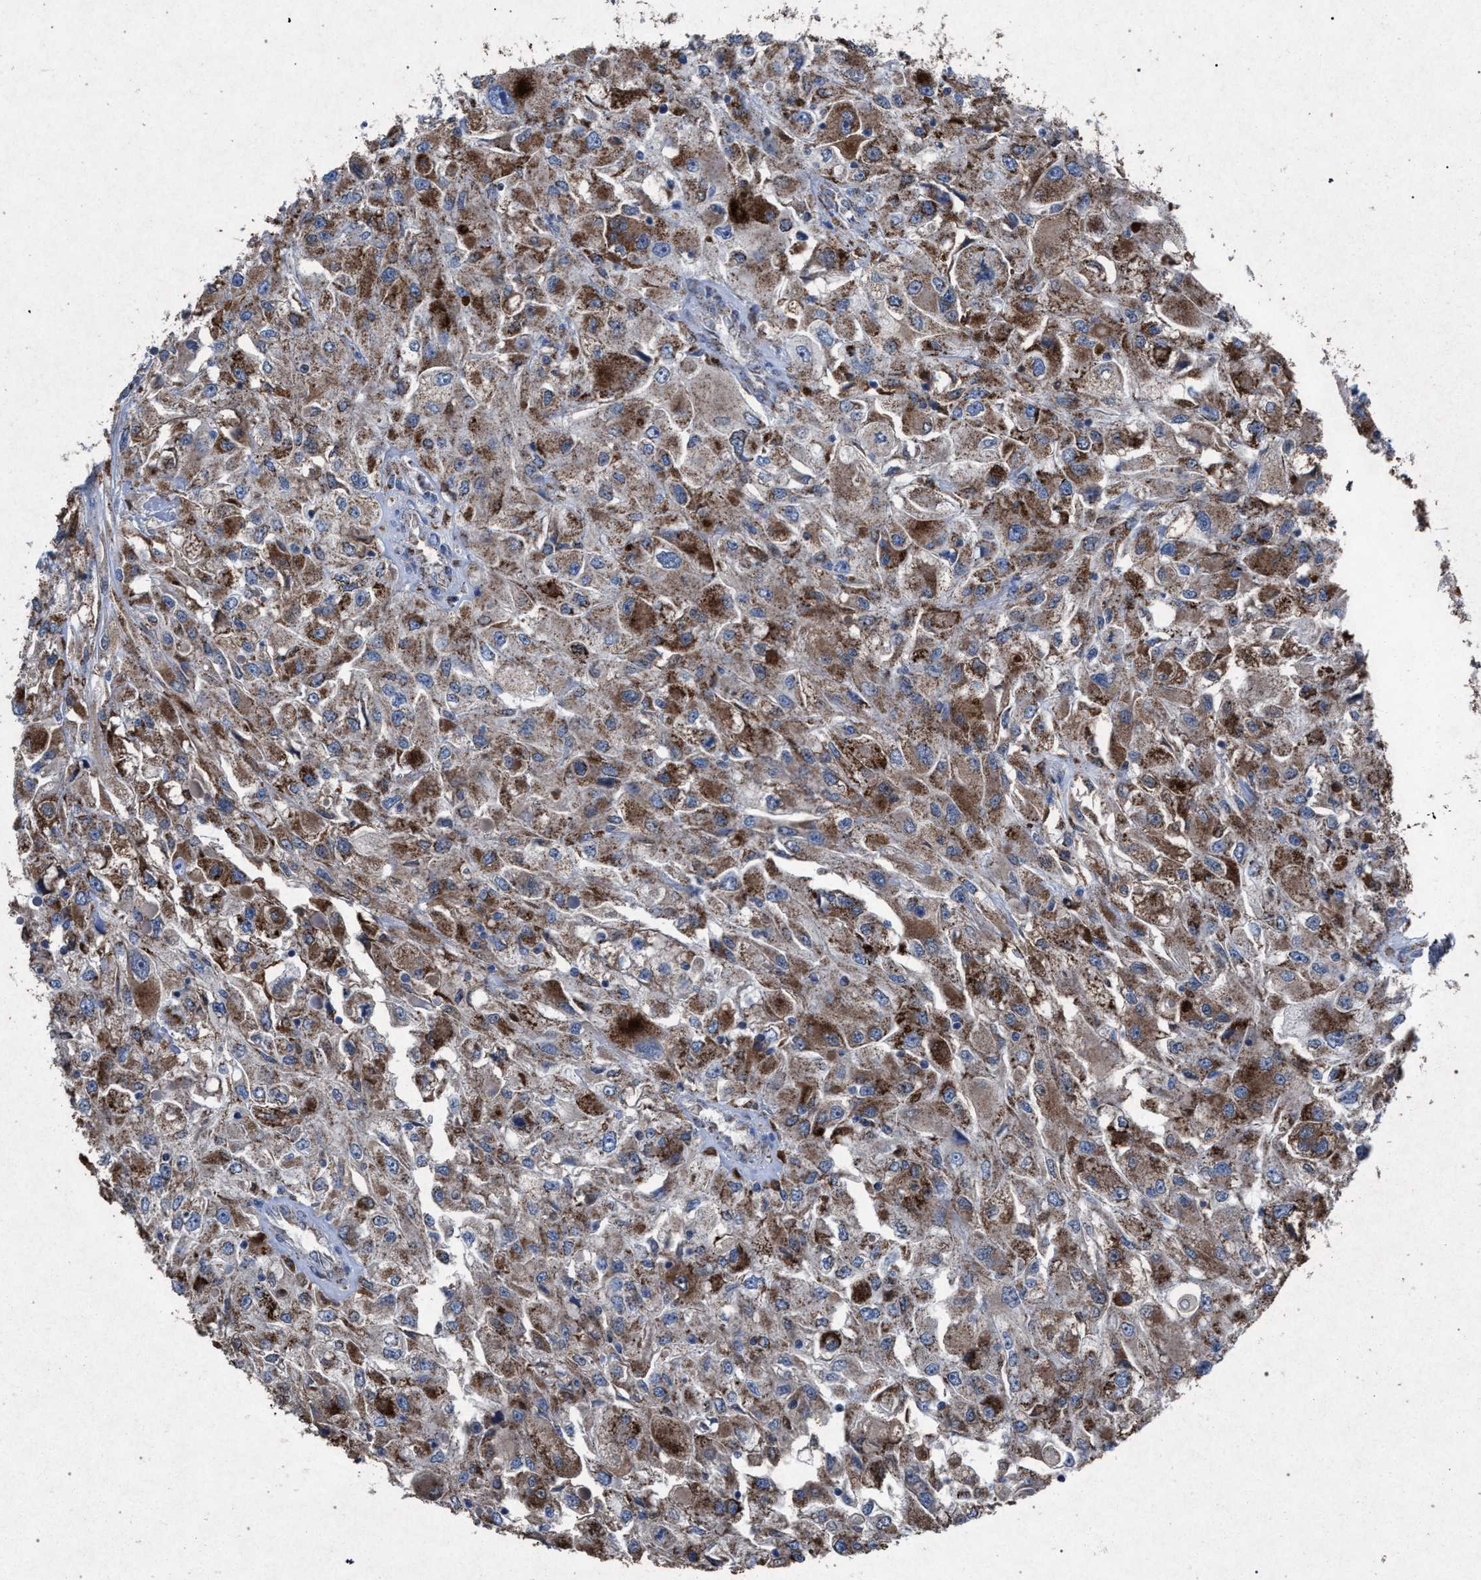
{"staining": {"intensity": "moderate", "quantity": ">75%", "location": "cytoplasmic/membranous"}, "tissue": "renal cancer", "cell_type": "Tumor cells", "image_type": "cancer", "snomed": [{"axis": "morphology", "description": "Adenocarcinoma, NOS"}, {"axis": "topography", "description": "Kidney"}], "caption": "Renal cancer (adenocarcinoma) tissue shows moderate cytoplasmic/membranous staining in about >75% of tumor cells, visualized by immunohistochemistry.", "gene": "HSD17B4", "patient": {"sex": "female", "age": 52}}